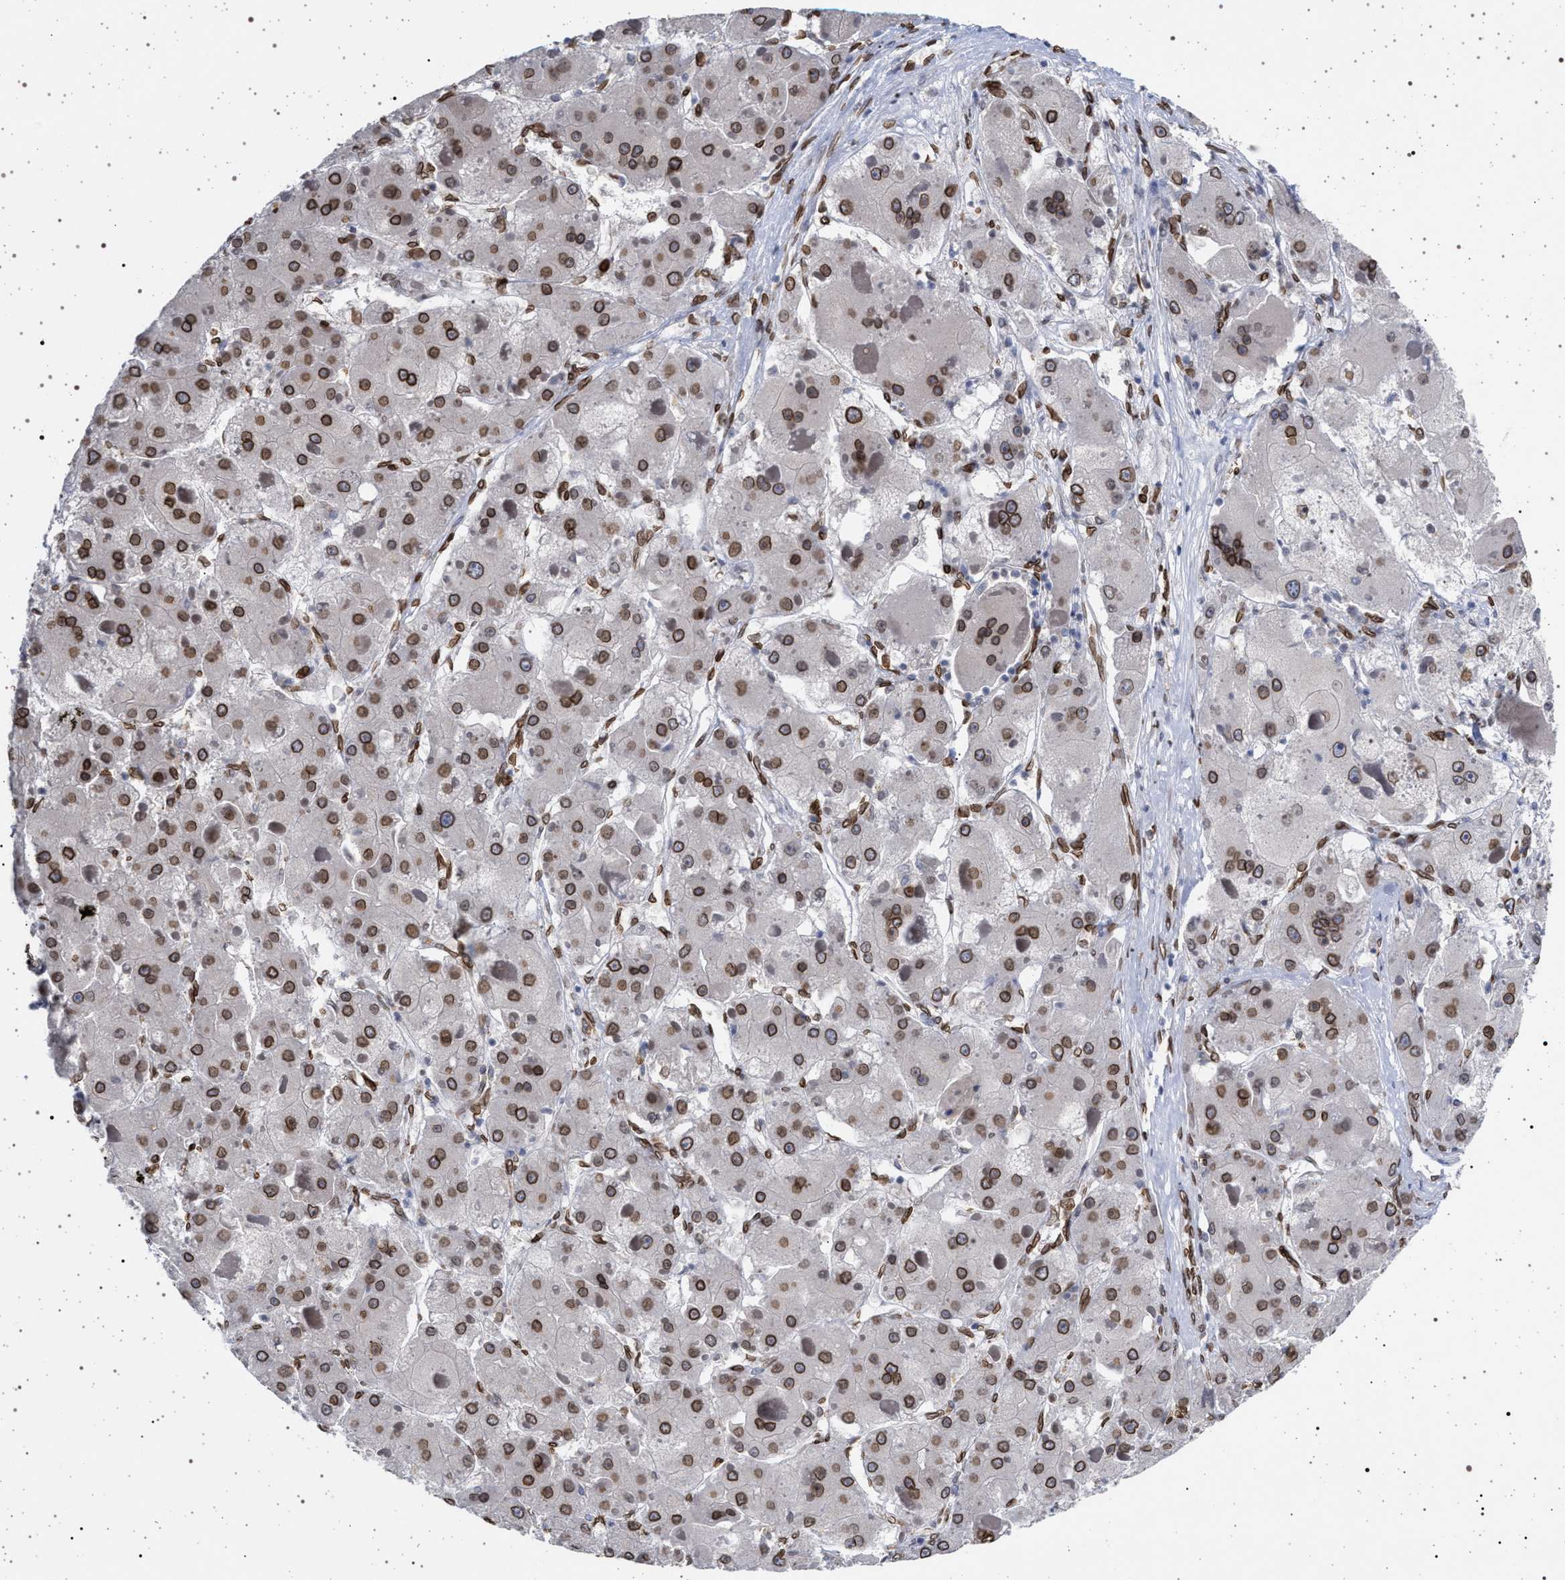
{"staining": {"intensity": "strong", "quantity": ">75%", "location": "cytoplasmic/membranous,nuclear"}, "tissue": "liver cancer", "cell_type": "Tumor cells", "image_type": "cancer", "snomed": [{"axis": "morphology", "description": "Carcinoma, Hepatocellular, NOS"}, {"axis": "topography", "description": "Liver"}], "caption": "An image of liver cancer (hepatocellular carcinoma) stained for a protein displays strong cytoplasmic/membranous and nuclear brown staining in tumor cells.", "gene": "ING2", "patient": {"sex": "female", "age": 73}}